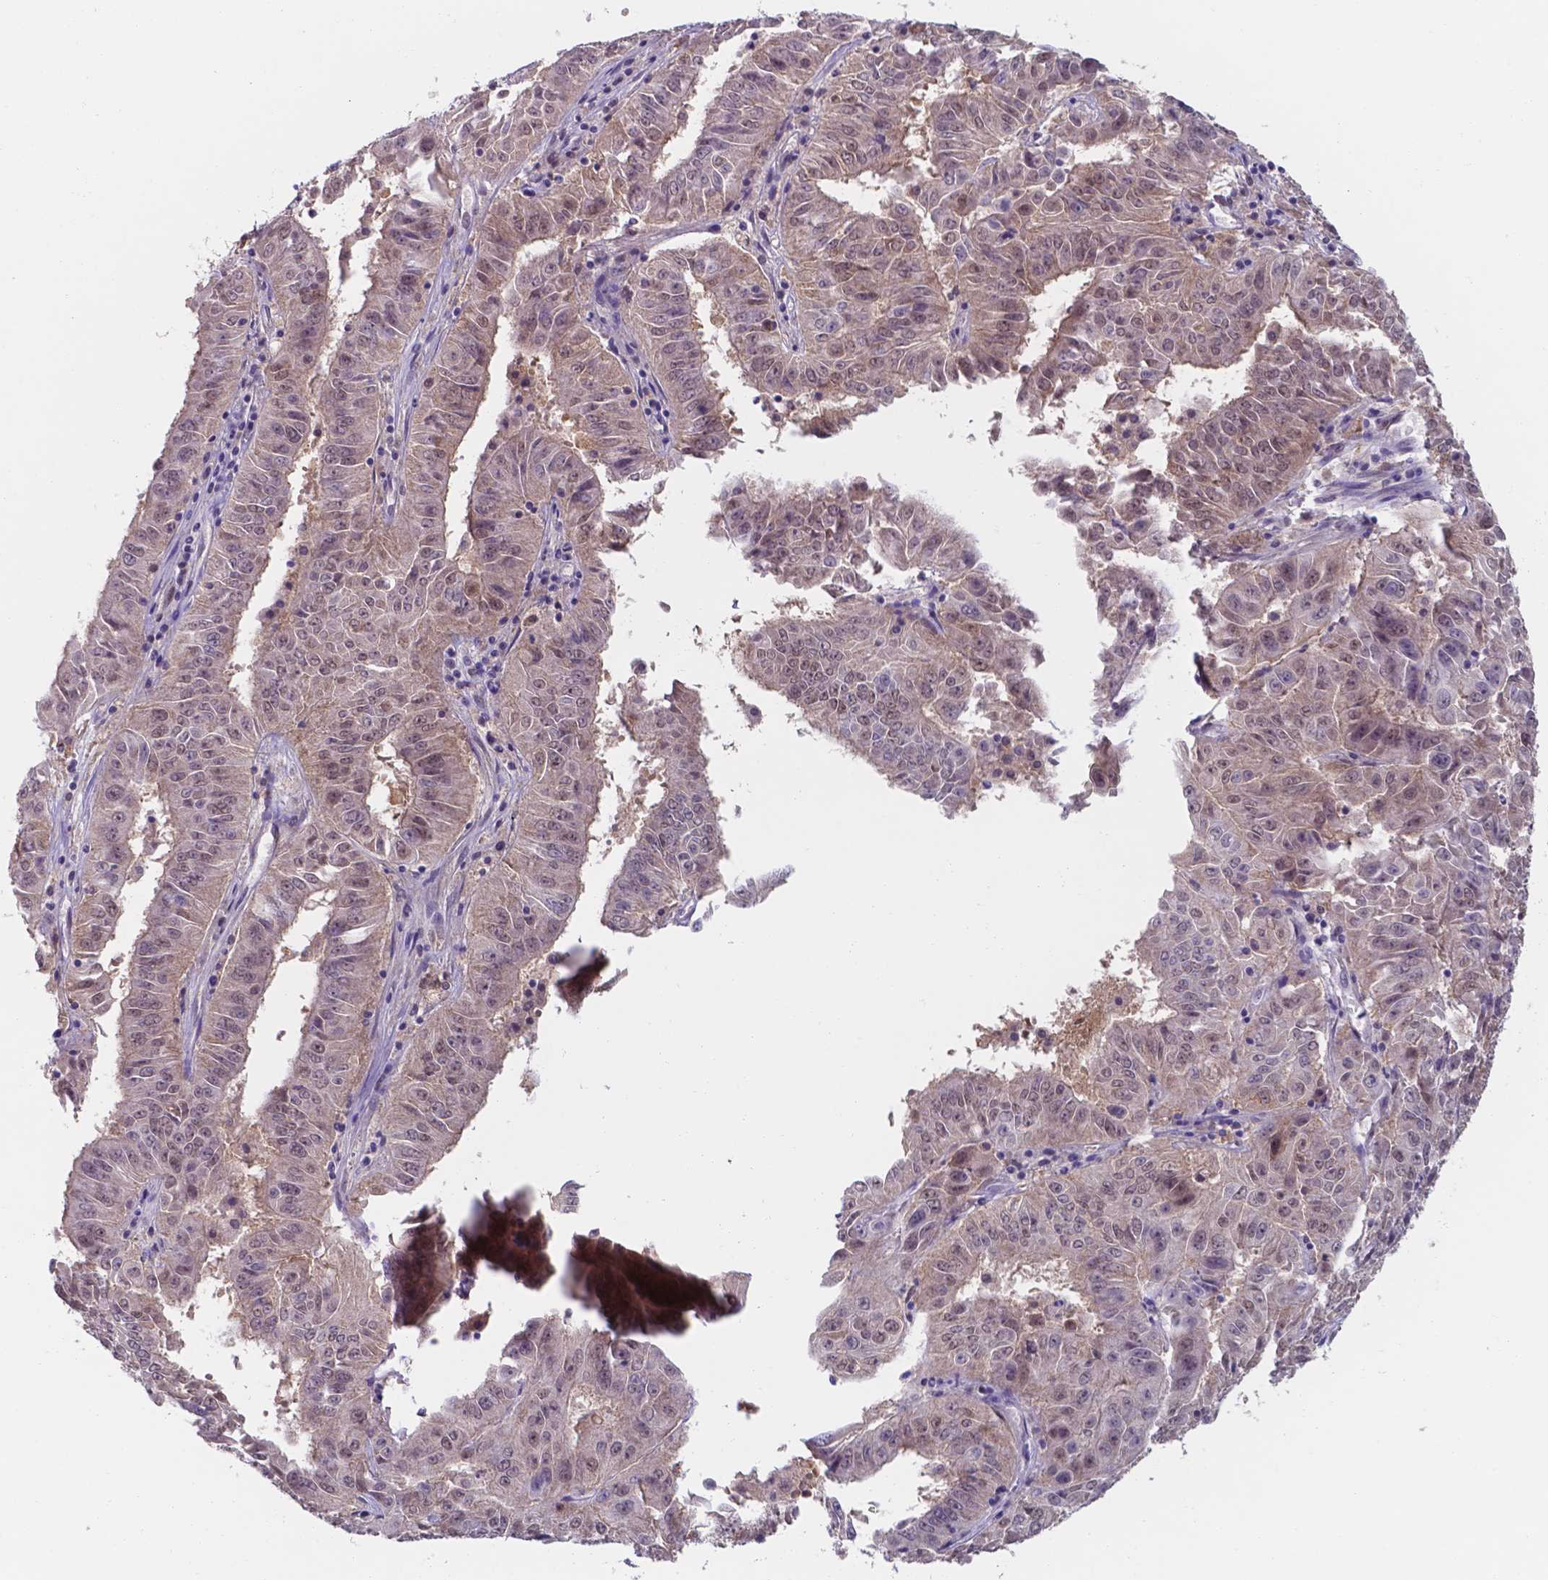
{"staining": {"intensity": "weak", "quantity": "25%-75%", "location": "cytoplasmic/membranous,nuclear"}, "tissue": "pancreatic cancer", "cell_type": "Tumor cells", "image_type": "cancer", "snomed": [{"axis": "morphology", "description": "Adenocarcinoma, NOS"}, {"axis": "topography", "description": "Pancreas"}], "caption": "IHC image of human pancreatic adenocarcinoma stained for a protein (brown), which reveals low levels of weak cytoplasmic/membranous and nuclear staining in approximately 25%-75% of tumor cells.", "gene": "UBE2E2", "patient": {"sex": "male", "age": 63}}